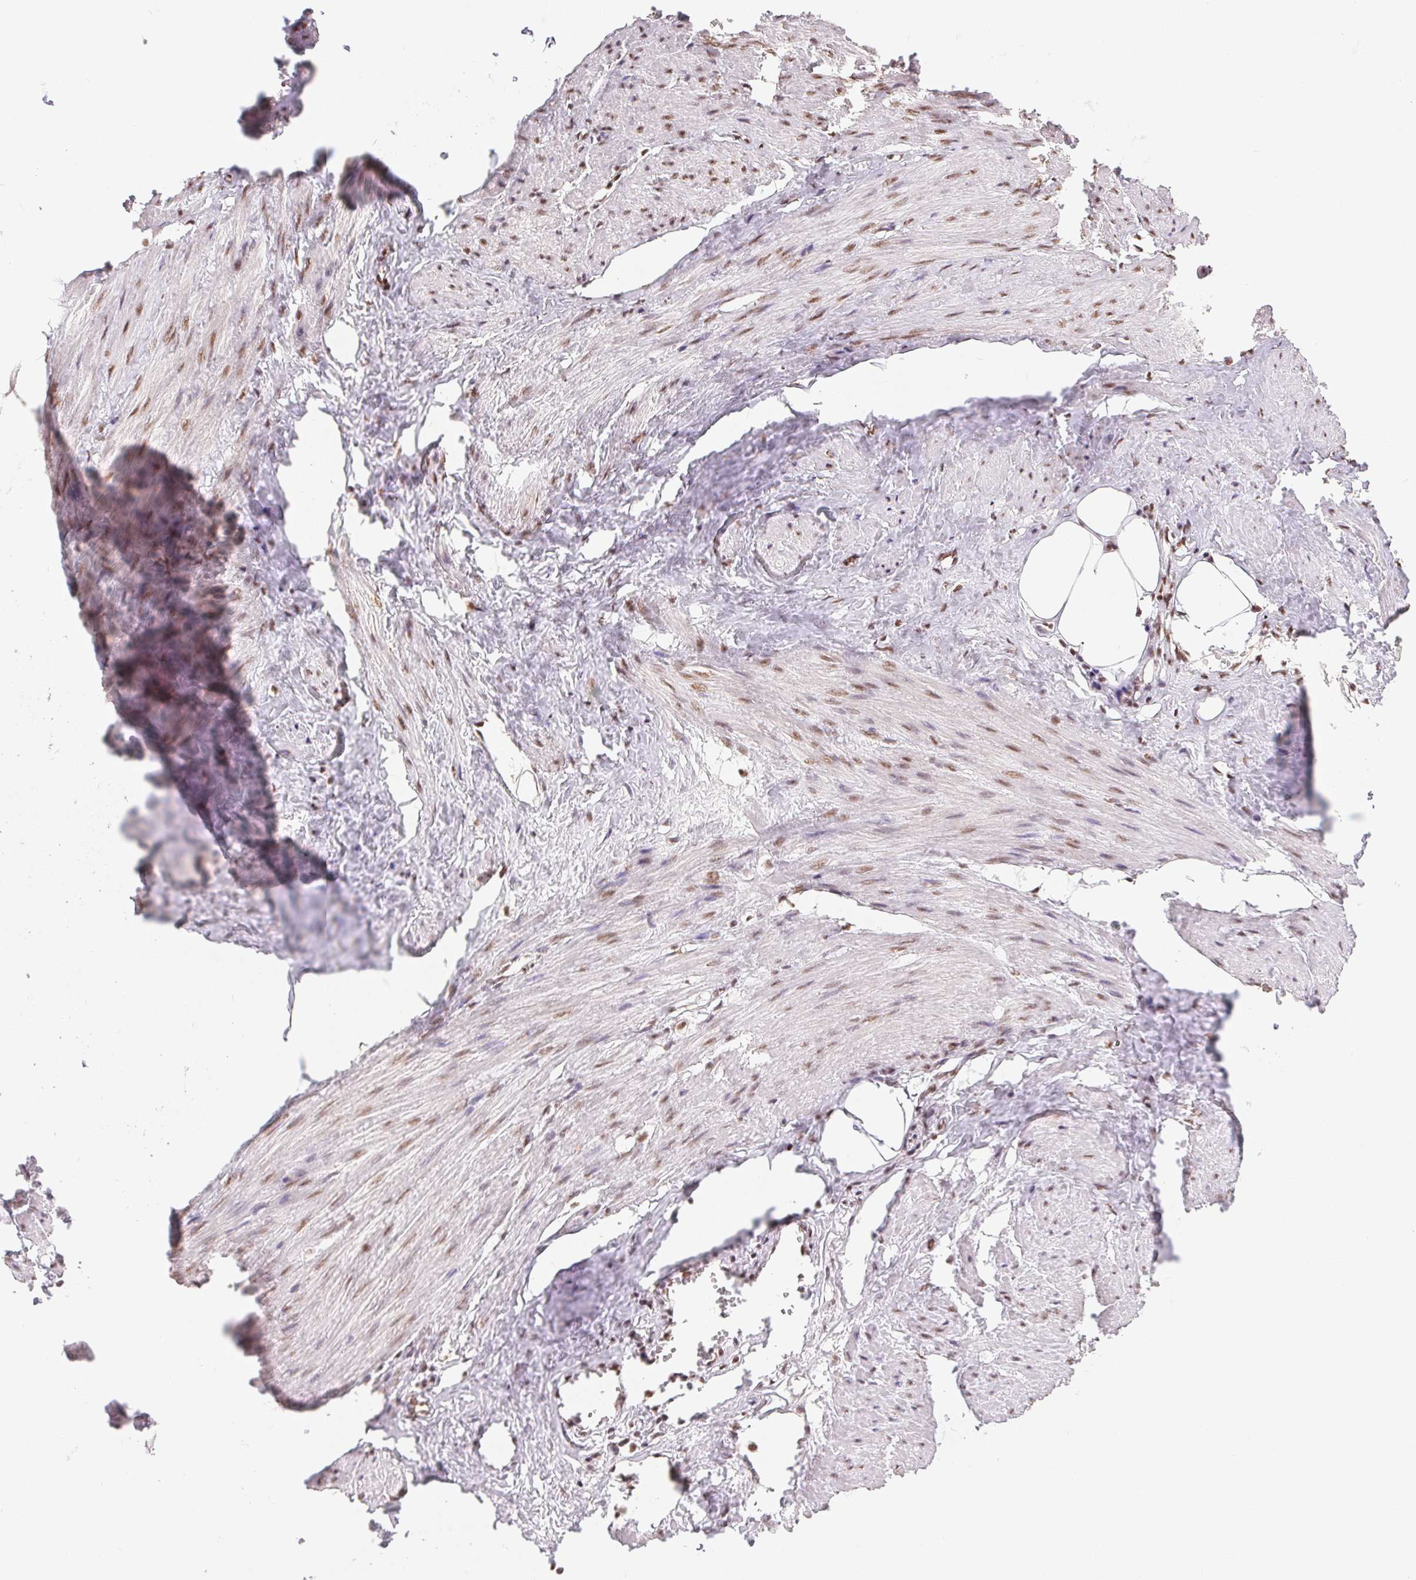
{"staining": {"intensity": "moderate", "quantity": ">75%", "location": "nuclear"}, "tissue": "adipose tissue", "cell_type": "Adipocytes", "image_type": "normal", "snomed": [{"axis": "morphology", "description": "Normal tissue, NOS"}, {"axis": "topography", "description": "Prostate"}, {"axis": "topography", "description": "Peripheral nerve tissue"}], "caption": "Moderate nuclear expression for a protein is appreciated in about >75% of adipocytes of normal adipose tissue using IHC.", "gene": "IK", "patient": {"sex": "male", "age": 55}}